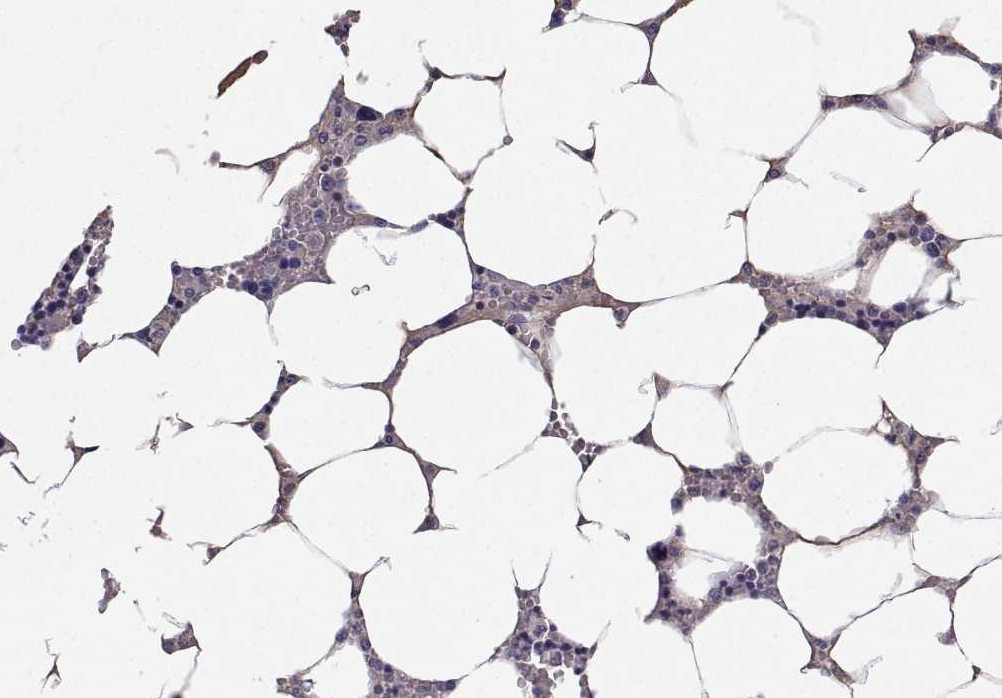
{"staining": {"intensity": "negative", "quantity": "none", "location": "none"}, "tissue": "bone marrow", "cell_type": "Hematopoietic cells", "image_type": "normal", "snomed": [{"axis": "morphology", "description": "Normal tissue, NOS"}, {"axis": "topography", "description": "Bone marrow"}], "caption": "DAB (3,3'-diaminobenzidine) immunohistochemical staining of unremarkable bone marrow reveals no significant positivity in hematopoietic cells.", "gene": "ANKRD65", "patient": {"sex": "male", "age": 64}}